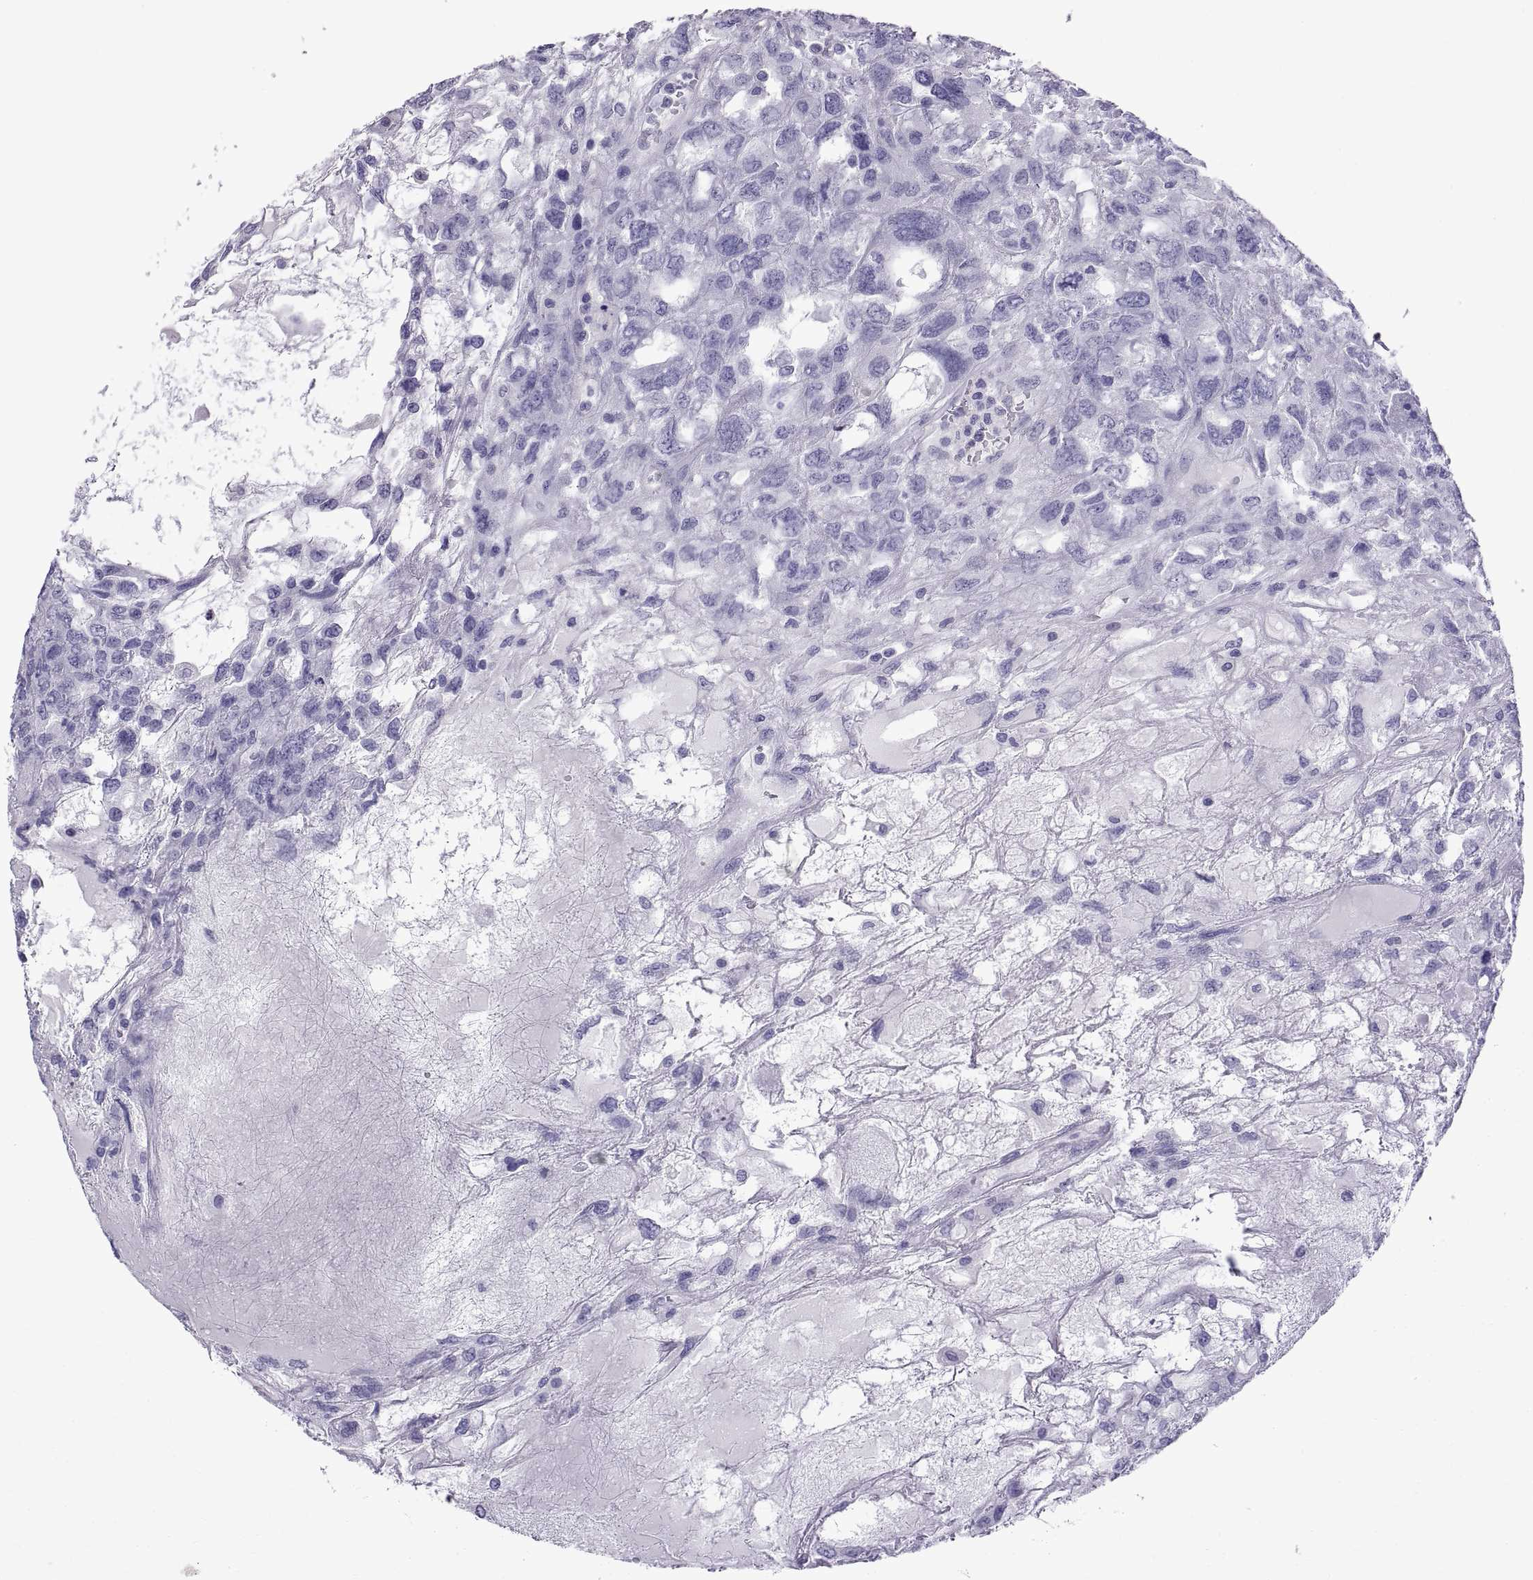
{"staining": {"intensity": "negative", "quantity": "none", "location": "none"}, "tissue": "testis cancer", "cell_type": "Tumor cells", "image_type": "cancer", "snomed": [{"axis": "morphology", "description": "Seminoma, NOS"}, {"axis": "topography", "description": "Testis"}], "caption": "High magnification brightfield microscopy of seminoma (testis) stained with DAB (brown) and counterstained with hematoxylin (blue): tumor cells show no significant positivity. (DAB immunohistochemistry (IHC) with hematoxylin counter stain).", "gene": "SPDYE1", "patient": {"sex": "male", "age": 52}}